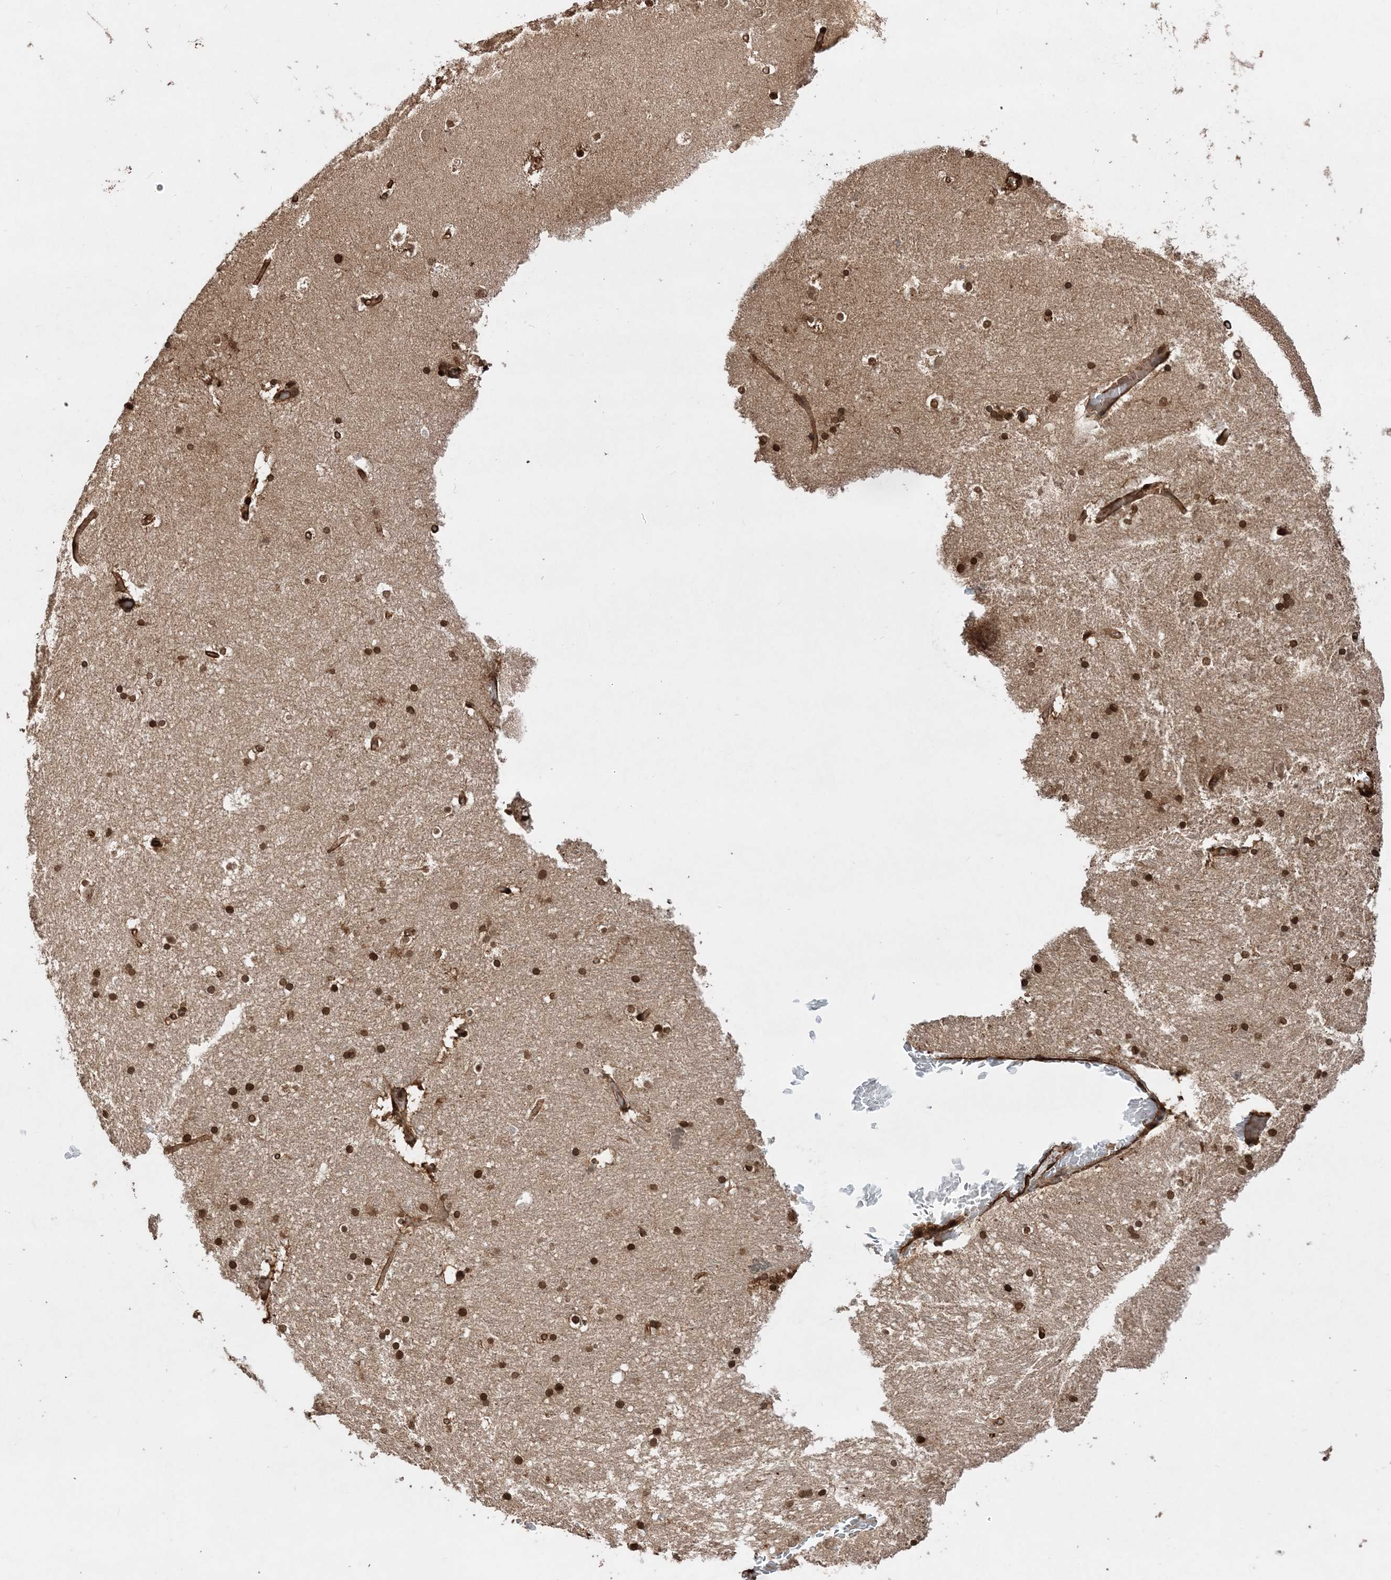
{"staining": {"intensity": "strong", "quantity": ">75%", "location": "nuclear"}, "tissue": "hippocampus", "cell_type": "Glial cells", "image_type": "normal", "snomed": [{"axis": "morphology", "description": "Normal tissue, NOS"}, {"axis": "topography", "description": "Hippocampus"}], "caption": "Immunohistochemistry (IHC) (DAB (3,3'-diaminobenzidine)) staining of normal human hippocampus displays strong nuclear protein positivity in approximately >75% of glial cells.", "gene": "ETAA1", "patient": {"sex": "female", "age": 52}}